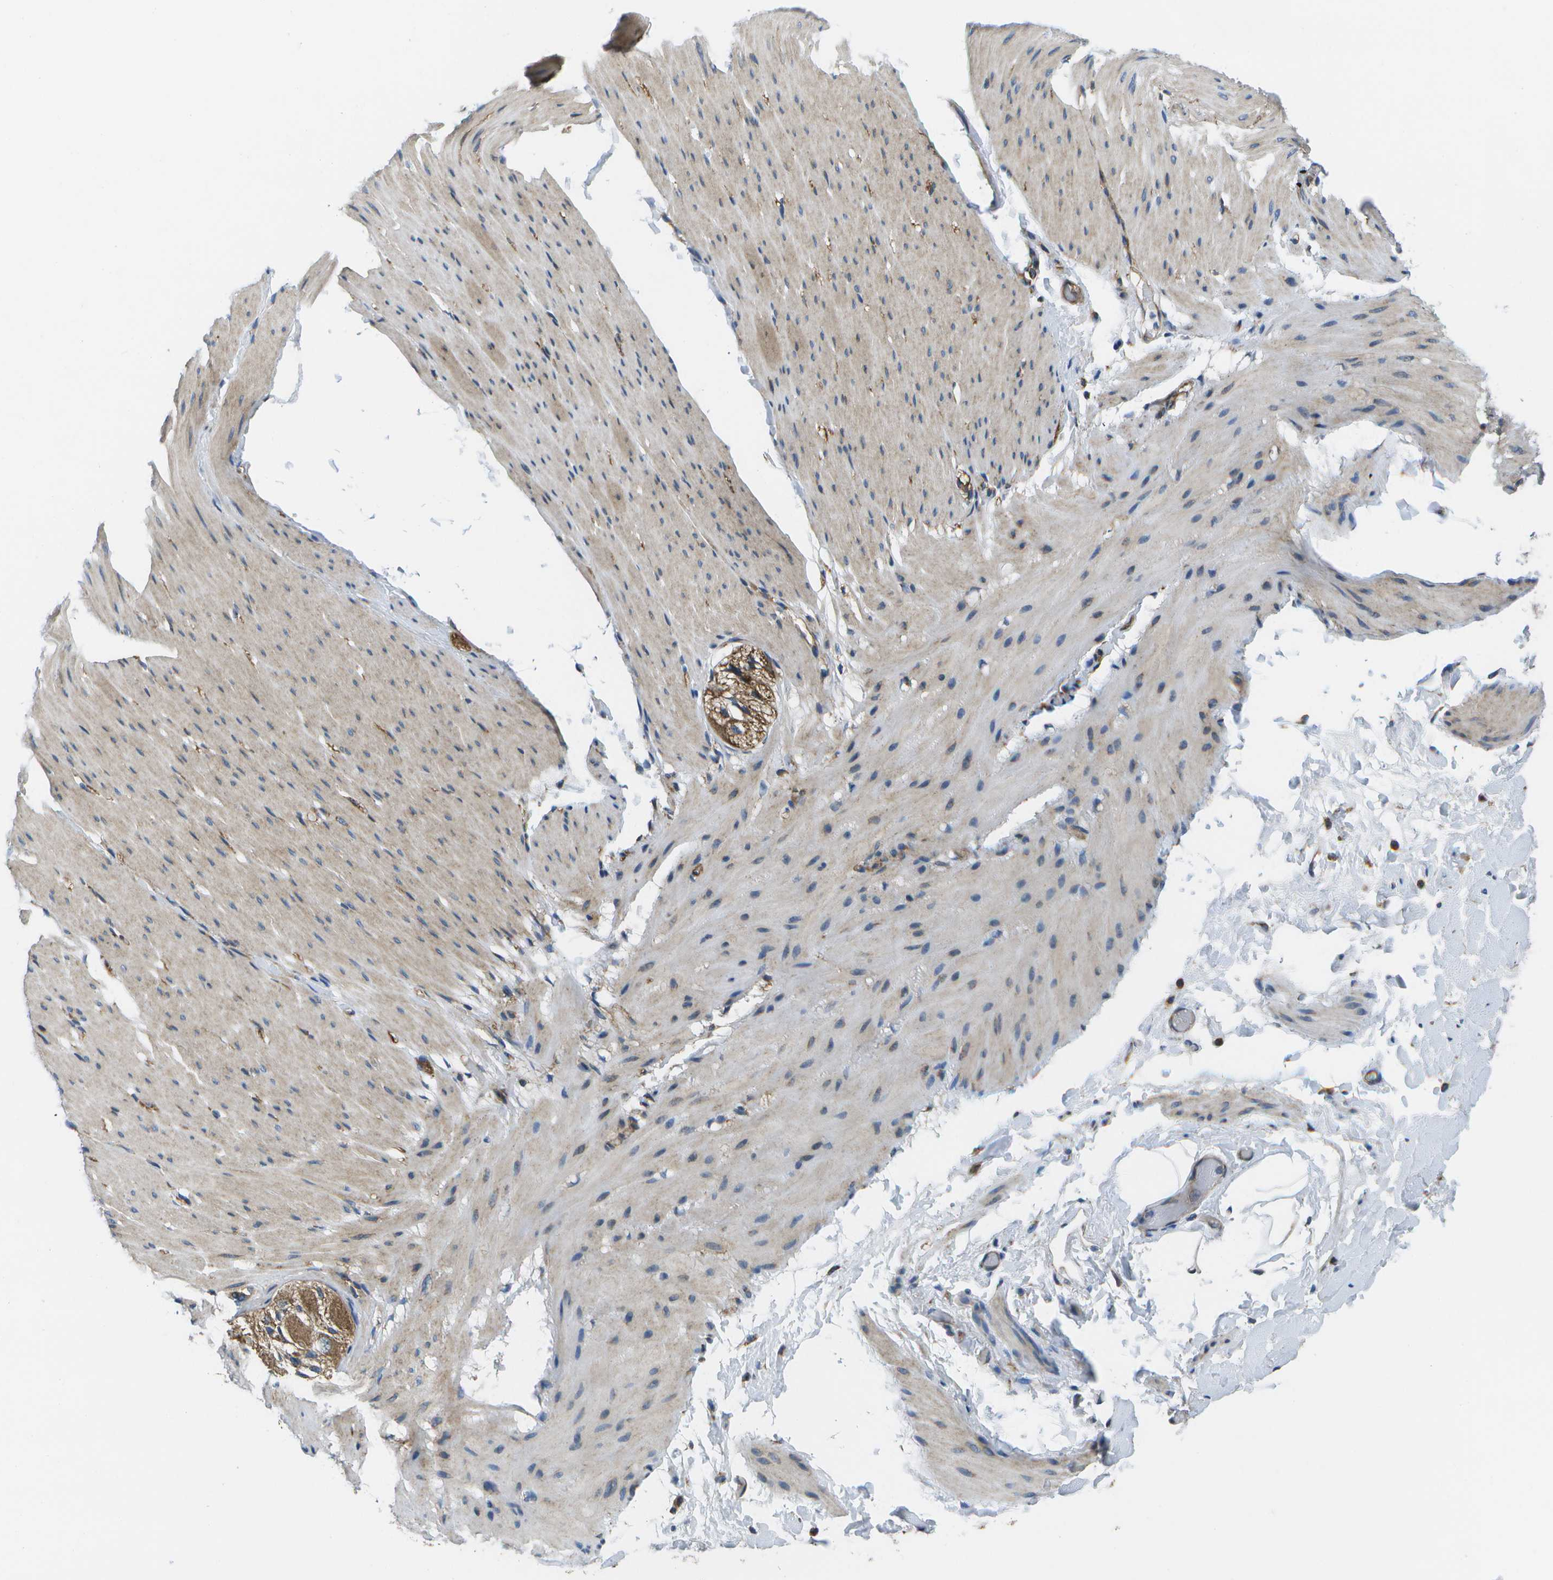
{"staining": {"intensity": "weak", "quantity": ">75%", "location": "cytoplasmic/membranous"}, "tissue": "smooth muscle", "cell_type": "Smooth muscle cells", "image_type": "normal", "snomed": [{"axis": "morphology", "description": "Normal tissue, NOS"}, {"axis": "topography", "description": "Smooth muscle"}, {"axis": "topography", "description": "Colon"}], "caption": "An image showing weak cytoplasmic/membranous positivity in about >75% of smooth muscle cells in unremarkable smooth muscle, as visualized by brown immunohistochemical staining.", "gene": "MVK", "patient": {"sex": "male", "age": 67}}